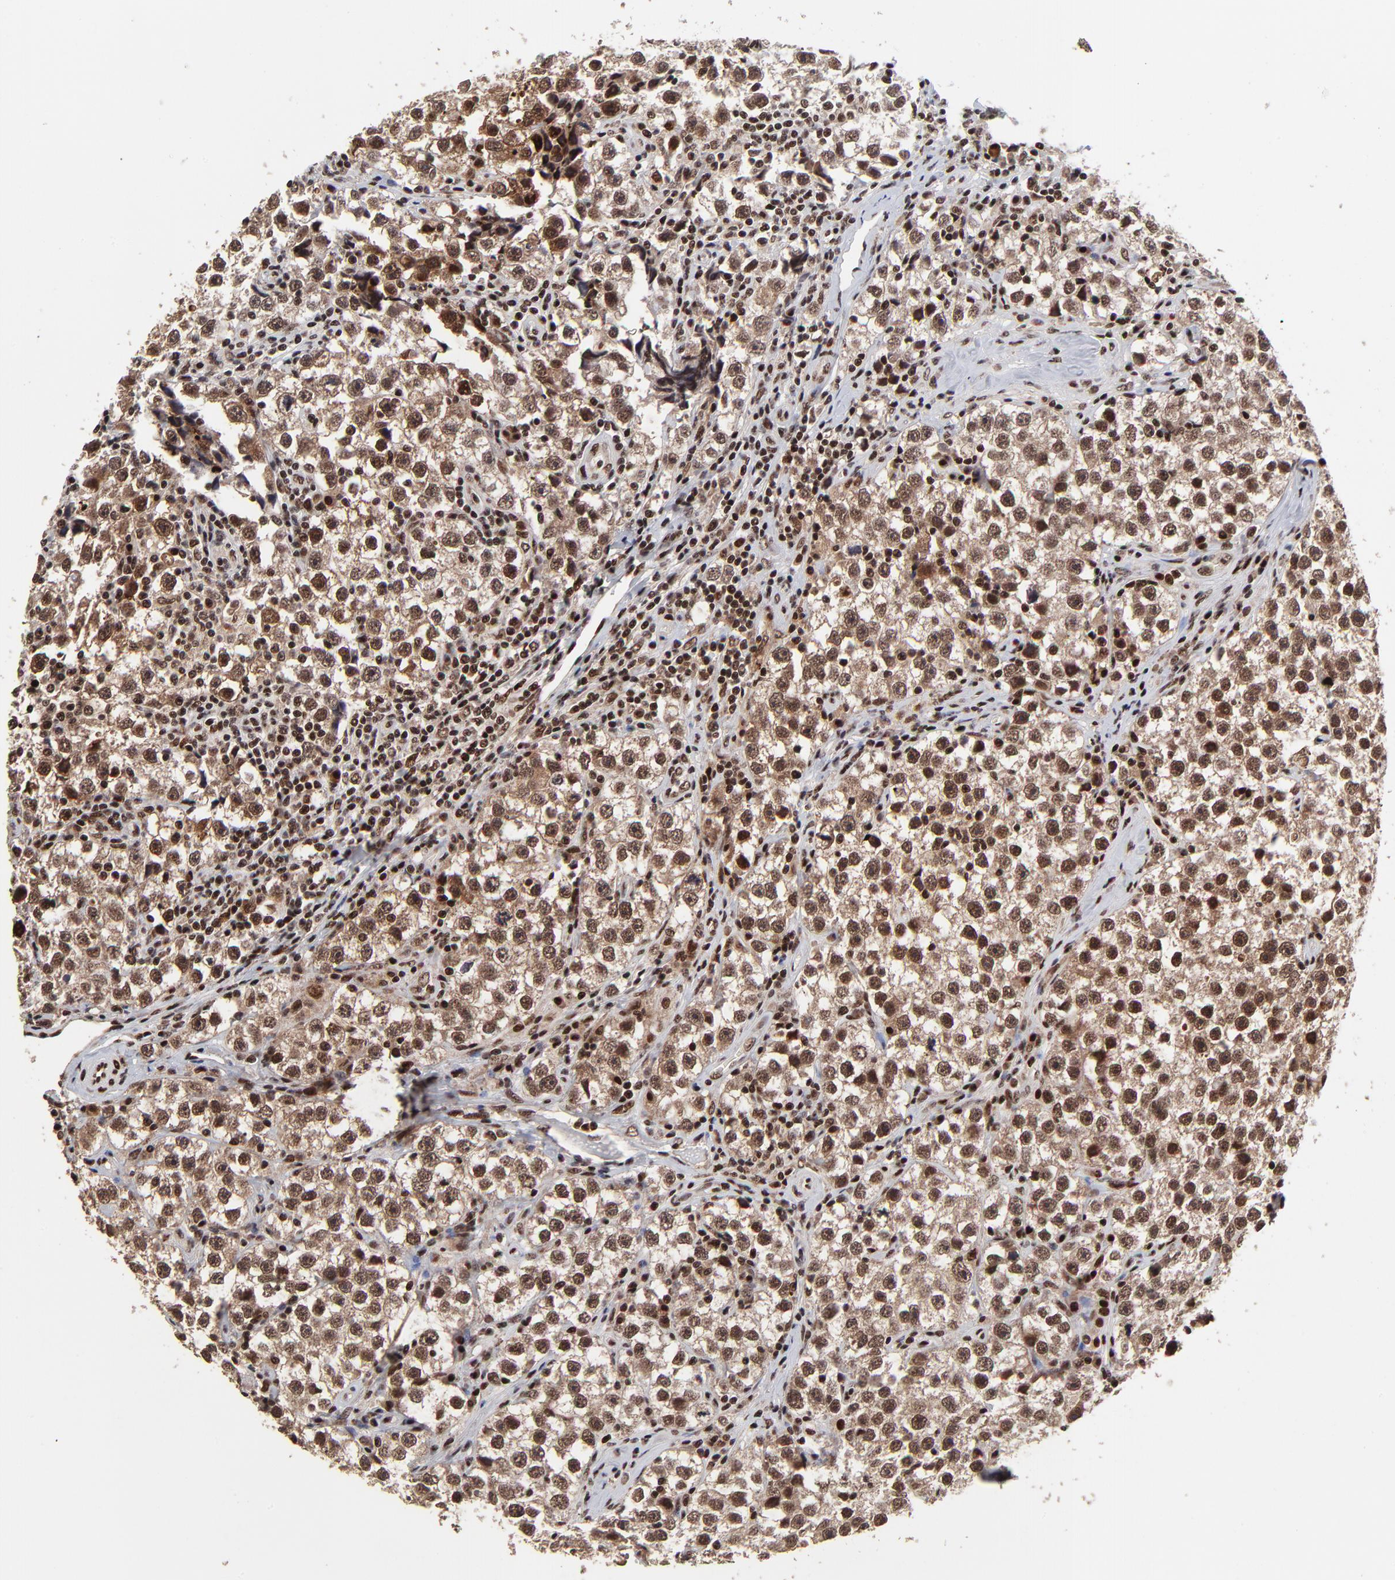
{"staining": {"intensity": "moderate", "quantity": ">75%", "location": "nuclear"}, "tissue": "testis cancer", "cell_type": "Tumor cells", "image_type": "cancer", "snomed": [{"axis": "morphology", "description": "Seminoma, NOS"}, {"axis": "topography", "description": "Testis"}], "caption": "This histopathology image shows IHC staining of human seminoma (testis), with medium moderate nuclear staining in about >75% of tumor cells.", "gene": "RBM22", "patient": {"sex": "male", "age": 32}}